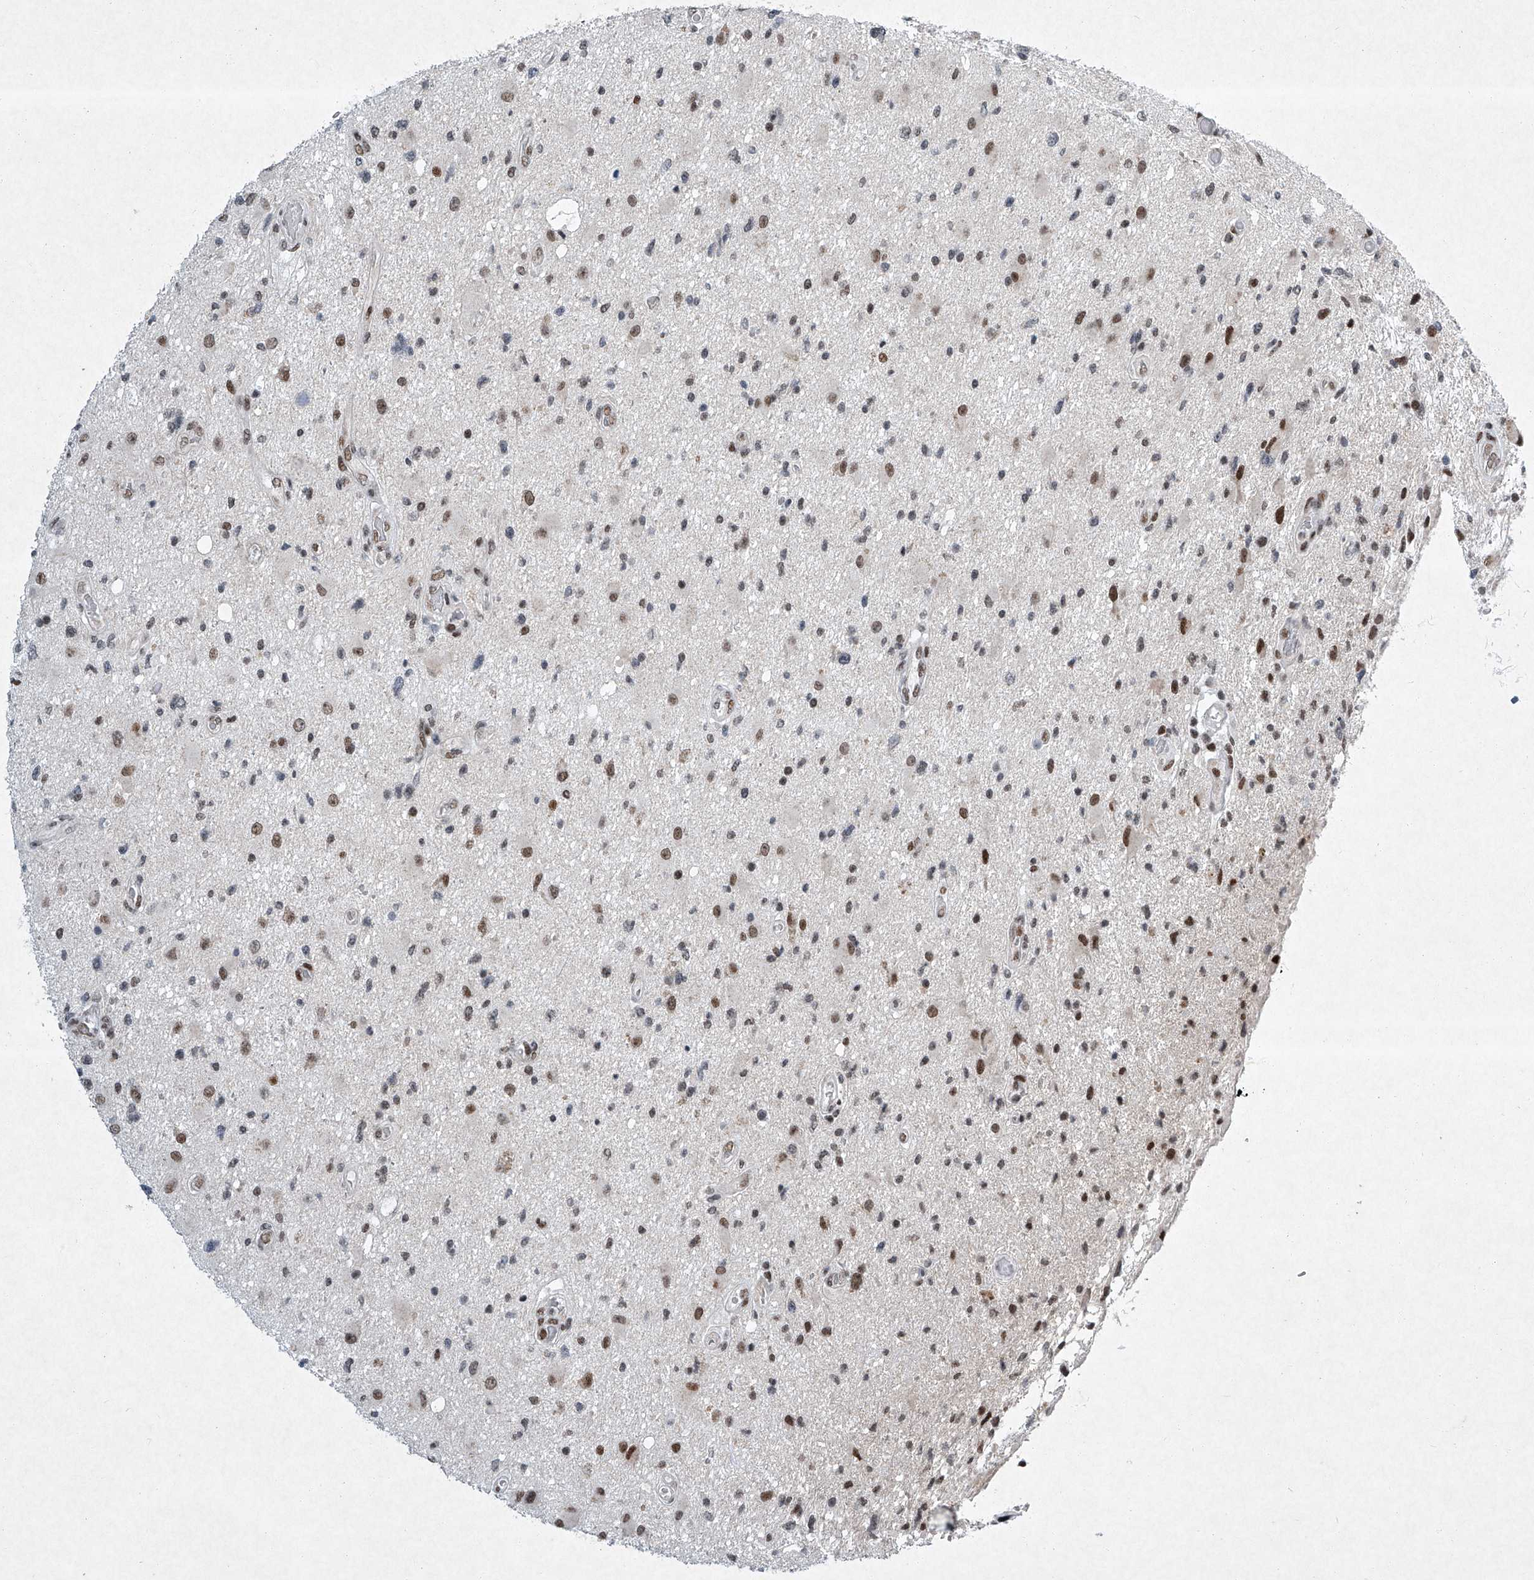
{"staining": {"intensity": "moderate", "quantity": "<25%", "location": "nuclear"}, "tissue": "glioma", "cell_type": "Tumor cells", "image_type": "cancer", "snomed": [{"axis": "morphology", "description": "Glioma, malignant, High grade"}, {"axis": "topography", "description": "Brain"}], "caption": "Protein staining of high-grade glioma (malignant) tissue reveals moderate nuclear positivity in about <25% of tumor cells.", "gene": "TFDP1", "patient": {"sex": "male", "age": 33}}